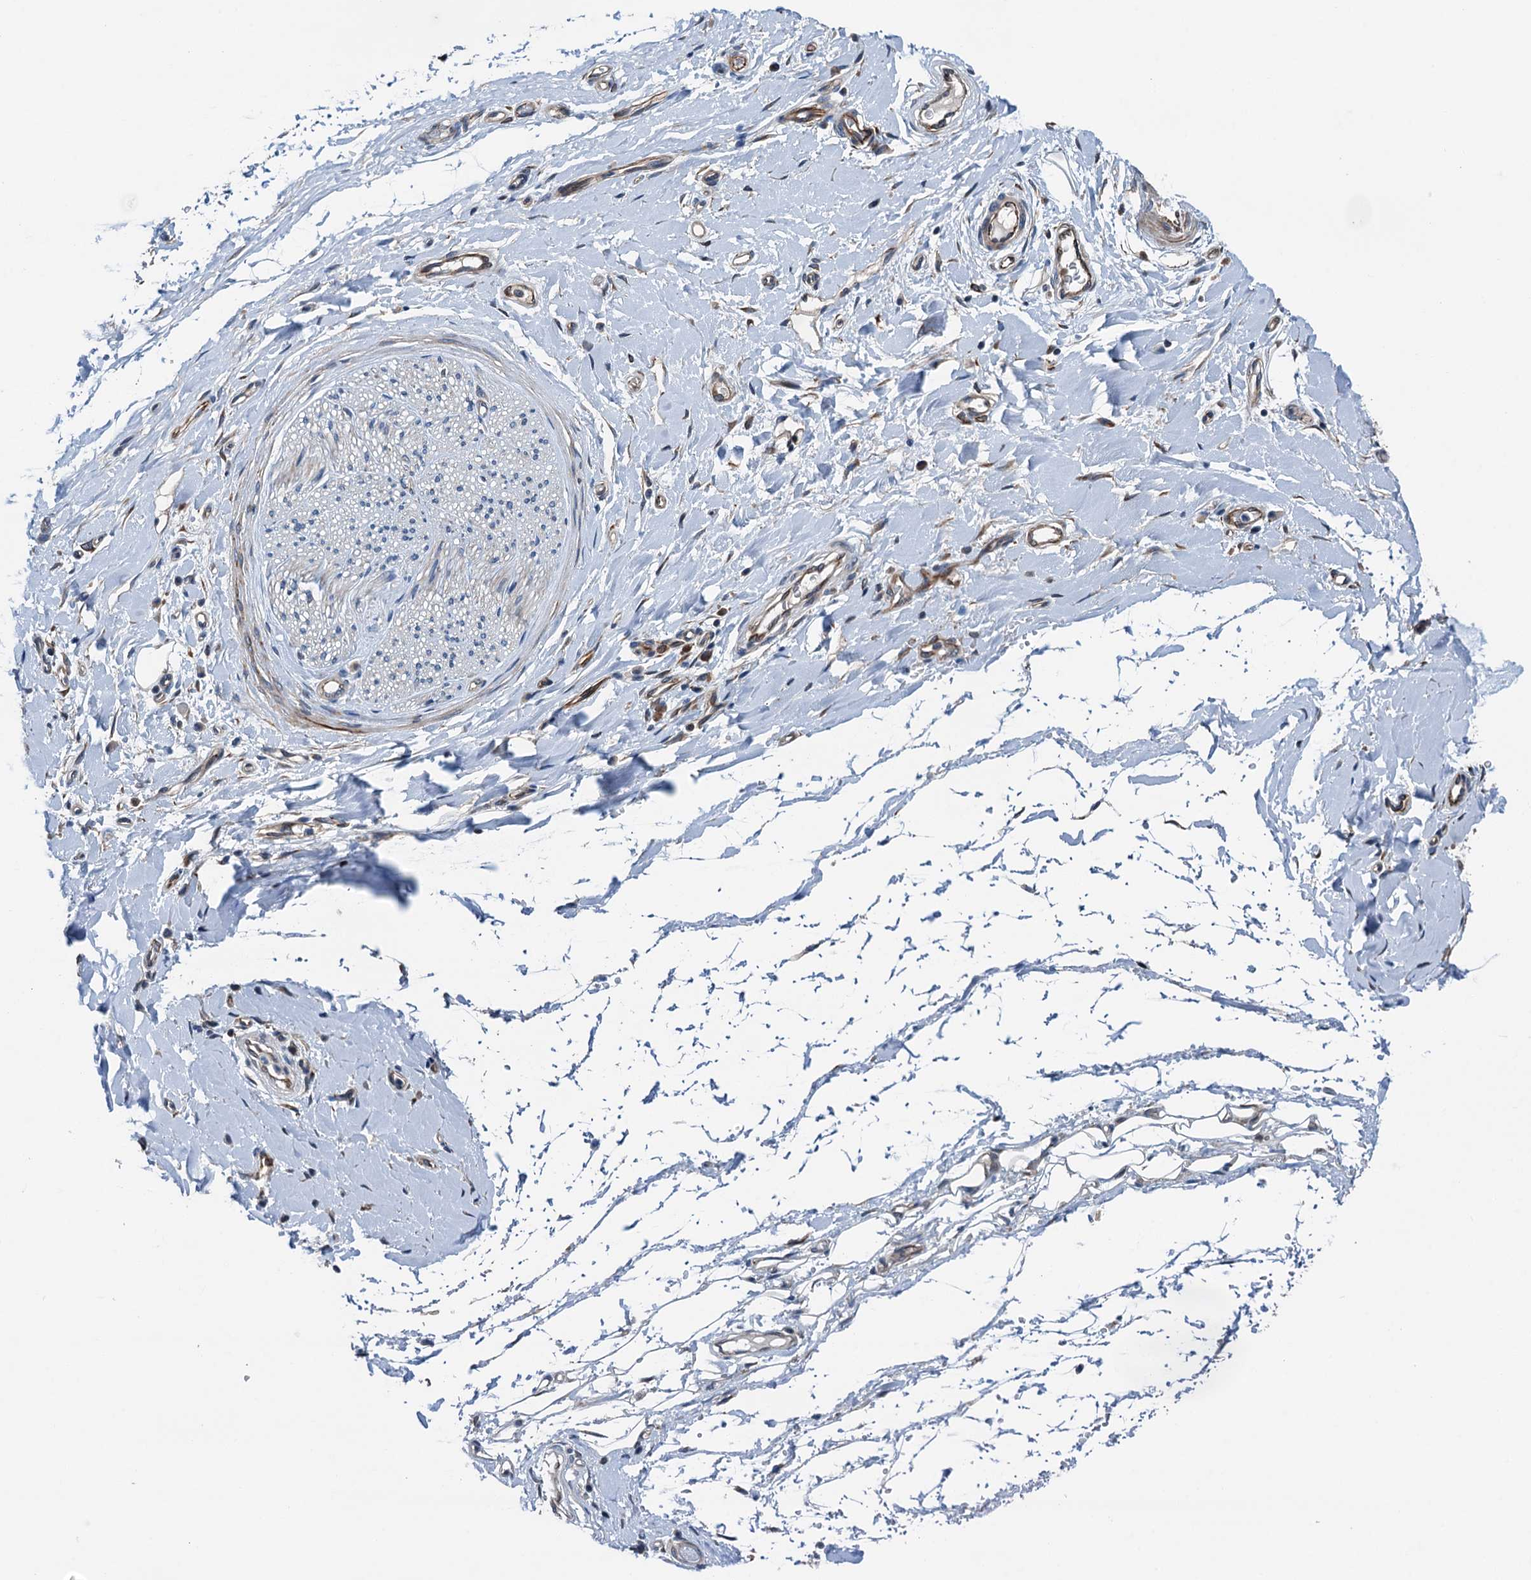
{"staining": {"intensity": "negative", "quantity": "none", "location": "none"}, "tissue": "adipose tissue", "cell_type": "Adipocytes", "image_type": "normal", "snomed": [{"axis": "morphology", "description": "Normal tissue, NOS"}, {"axis": "morphology", "description": "Adenocarcinoma, NOS"}, {"axis": "topography", "description": "Stomach, upper"}, {"axis": "topography", "description": "Peripheral nerve tissue"}], "caption": "Immunohistochemistry of normal adipose tissue shows no positivity in adipocytes.", "gene": "ELAC1", "patient": {"sex": "male", "age": 62}}